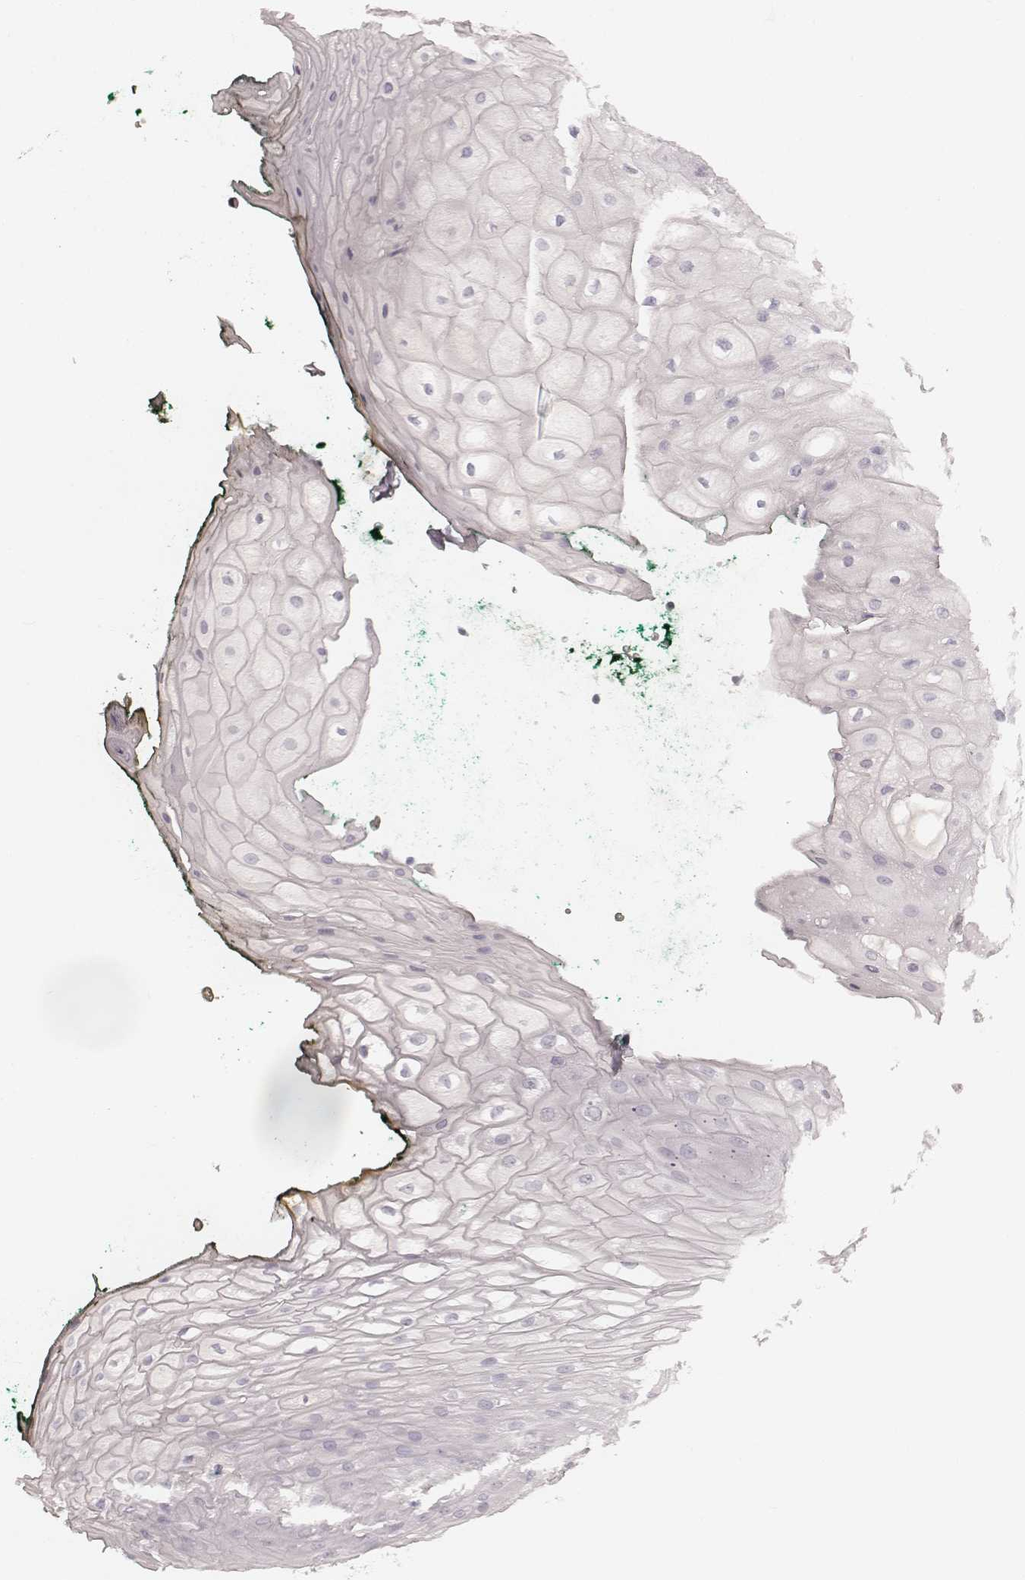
{"staining": {"intensity": "negative", "quantity": "none", "location": "none"}, "tissue": "oral mucosa", "cell_type": "Squamous epithelial cells", "image_type": "normal", "snomed": [{"axis": "morphology", "description": "Normal tissue, NOS"}, {"axis": "topography", "description": "Oral tissue"}, {"axis": "topography", "description": "Head-Neck"}], "caption": "Immunohistochemistry histopathology image of normal oral mucosa: oral mucosa stained with DAB exhibits no significant protein staining in squamous epithelial cells. (DAB immunohistochemistry visualized using brightfield microscopy, high magnification).", "gene": "KRT26", "patient": {"sex": "female", "age": 68}}